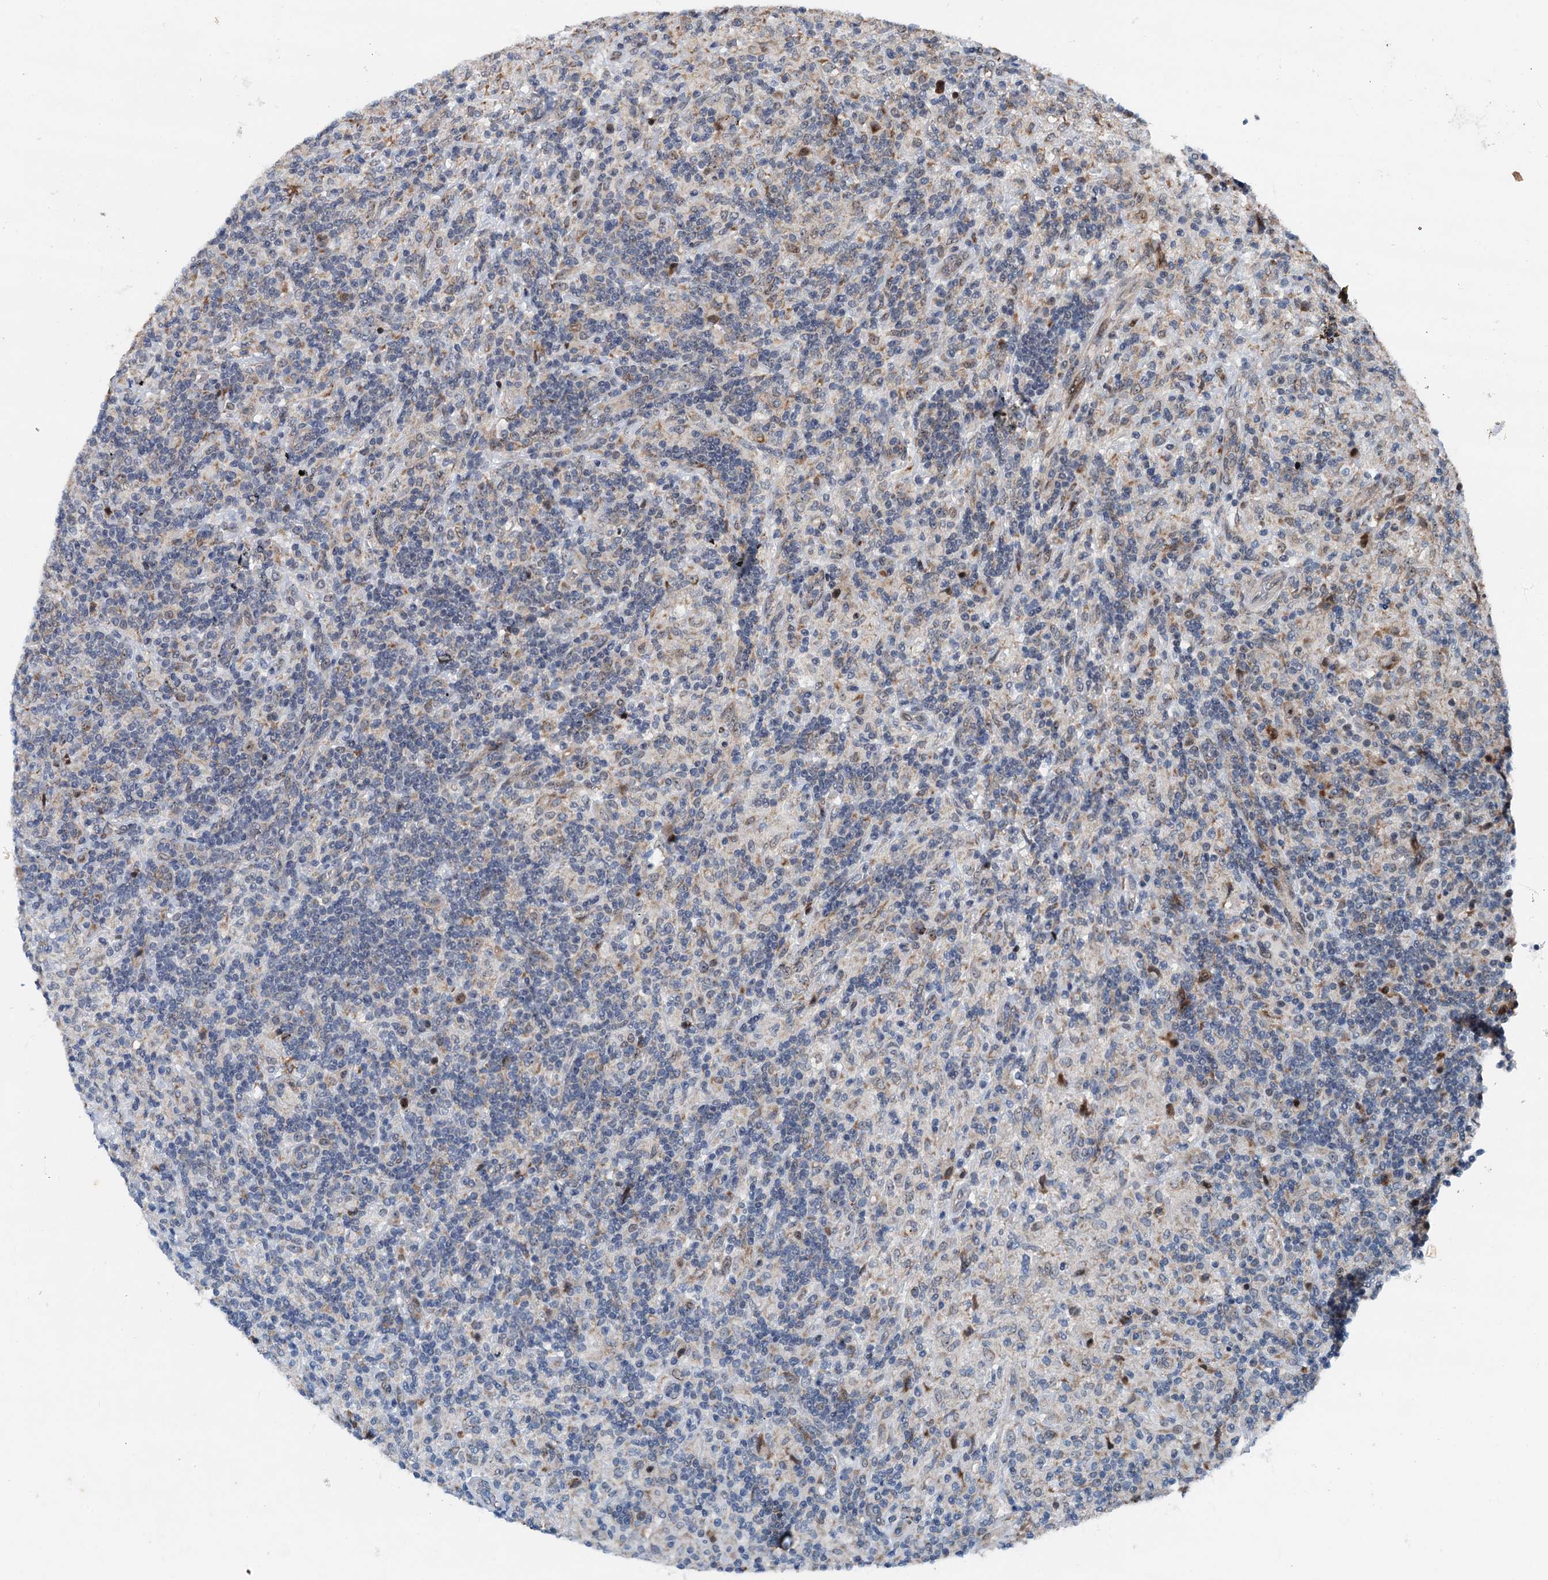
{"staining": {"intensity": "moderate", "quantity": ">75%", "location": "nuclear"}, "tissue": "lymphoma", "cell_type": "Tumor cells", "image_type": "cancer", "snomed": [{"axis": "morphology", "description": "Hodgkin's disease, NOS"}, {"axis": "topography", "description": "Lymph node"}], "caption": "Immunohistochemistry staining of Hodgkin's disease, which reveals medium levels of moderate nuclear positivity in approximately >75% of tumor cells indicating moderate nuclear protein staining. The staining was performed using DAB (brown) for protein detection and nuclei were counterstained in hematoxylin (blue).", "gene": "DNAJC21", "patient": {"sex": "male", "age": 70}}